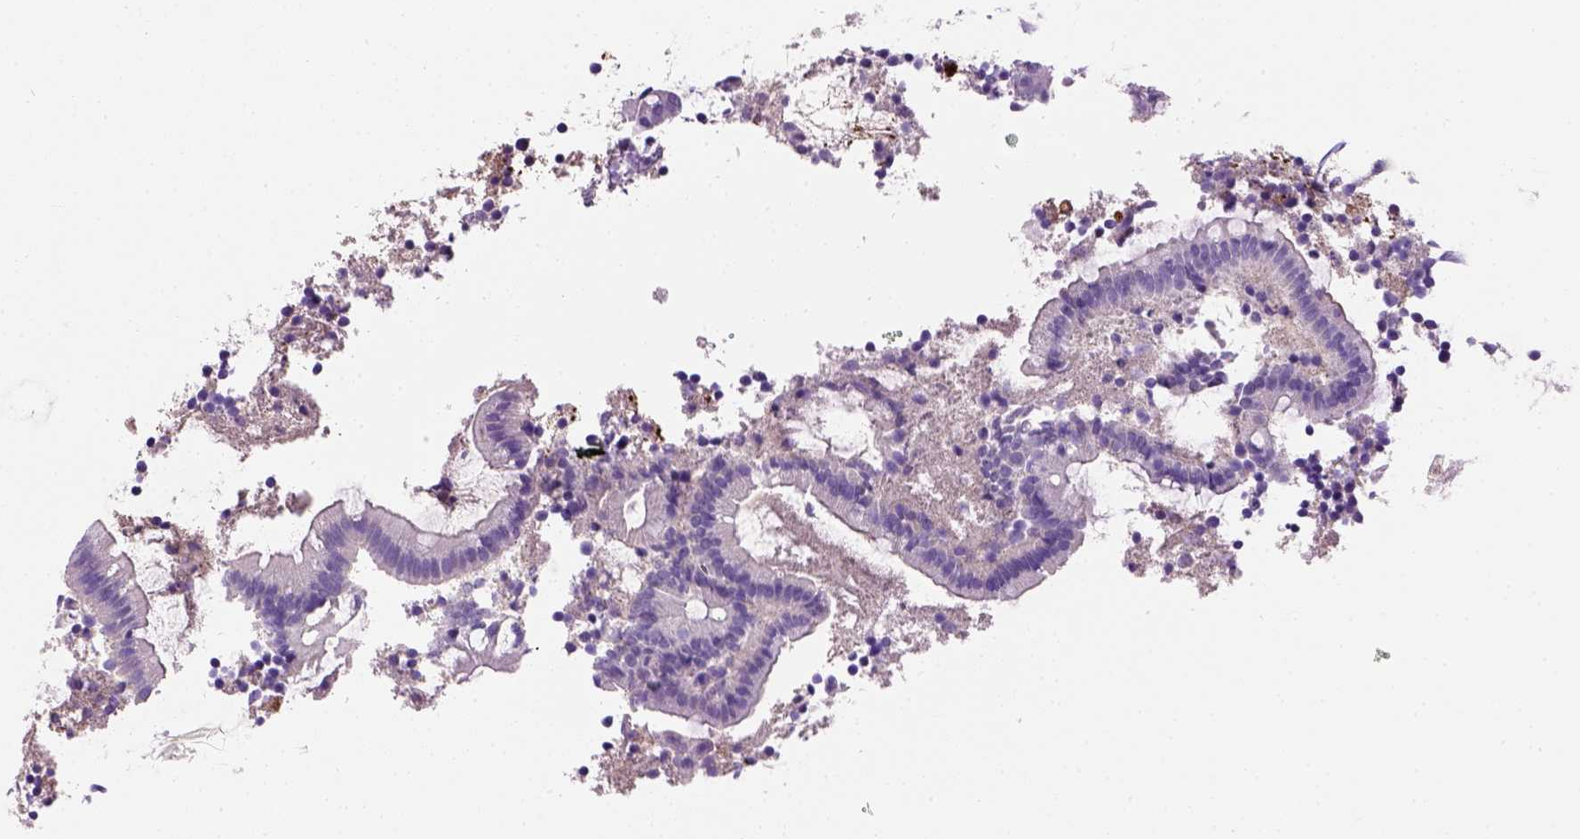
{"staining": {"intensity": "negative", "quantity": "none", "location": "none"}, "tissue": "appendix", "cell_type": "Glandular cells", "image_type": "normal", "snomed": [{"axis": "morphology", "description": "Normal tissue, NOS"}, {"axis": "topography", "description": "Appendix"}], "caption": "Glandular cells show no significant protein positivity in unremarkable appendix. Brightfield microscopy of immunohistochemistry stained with DAB (brown) and hematoxylin (blue), captured at high magnification.", "gene": "VWF", "patient": {"sex": "female", "age": 32}}